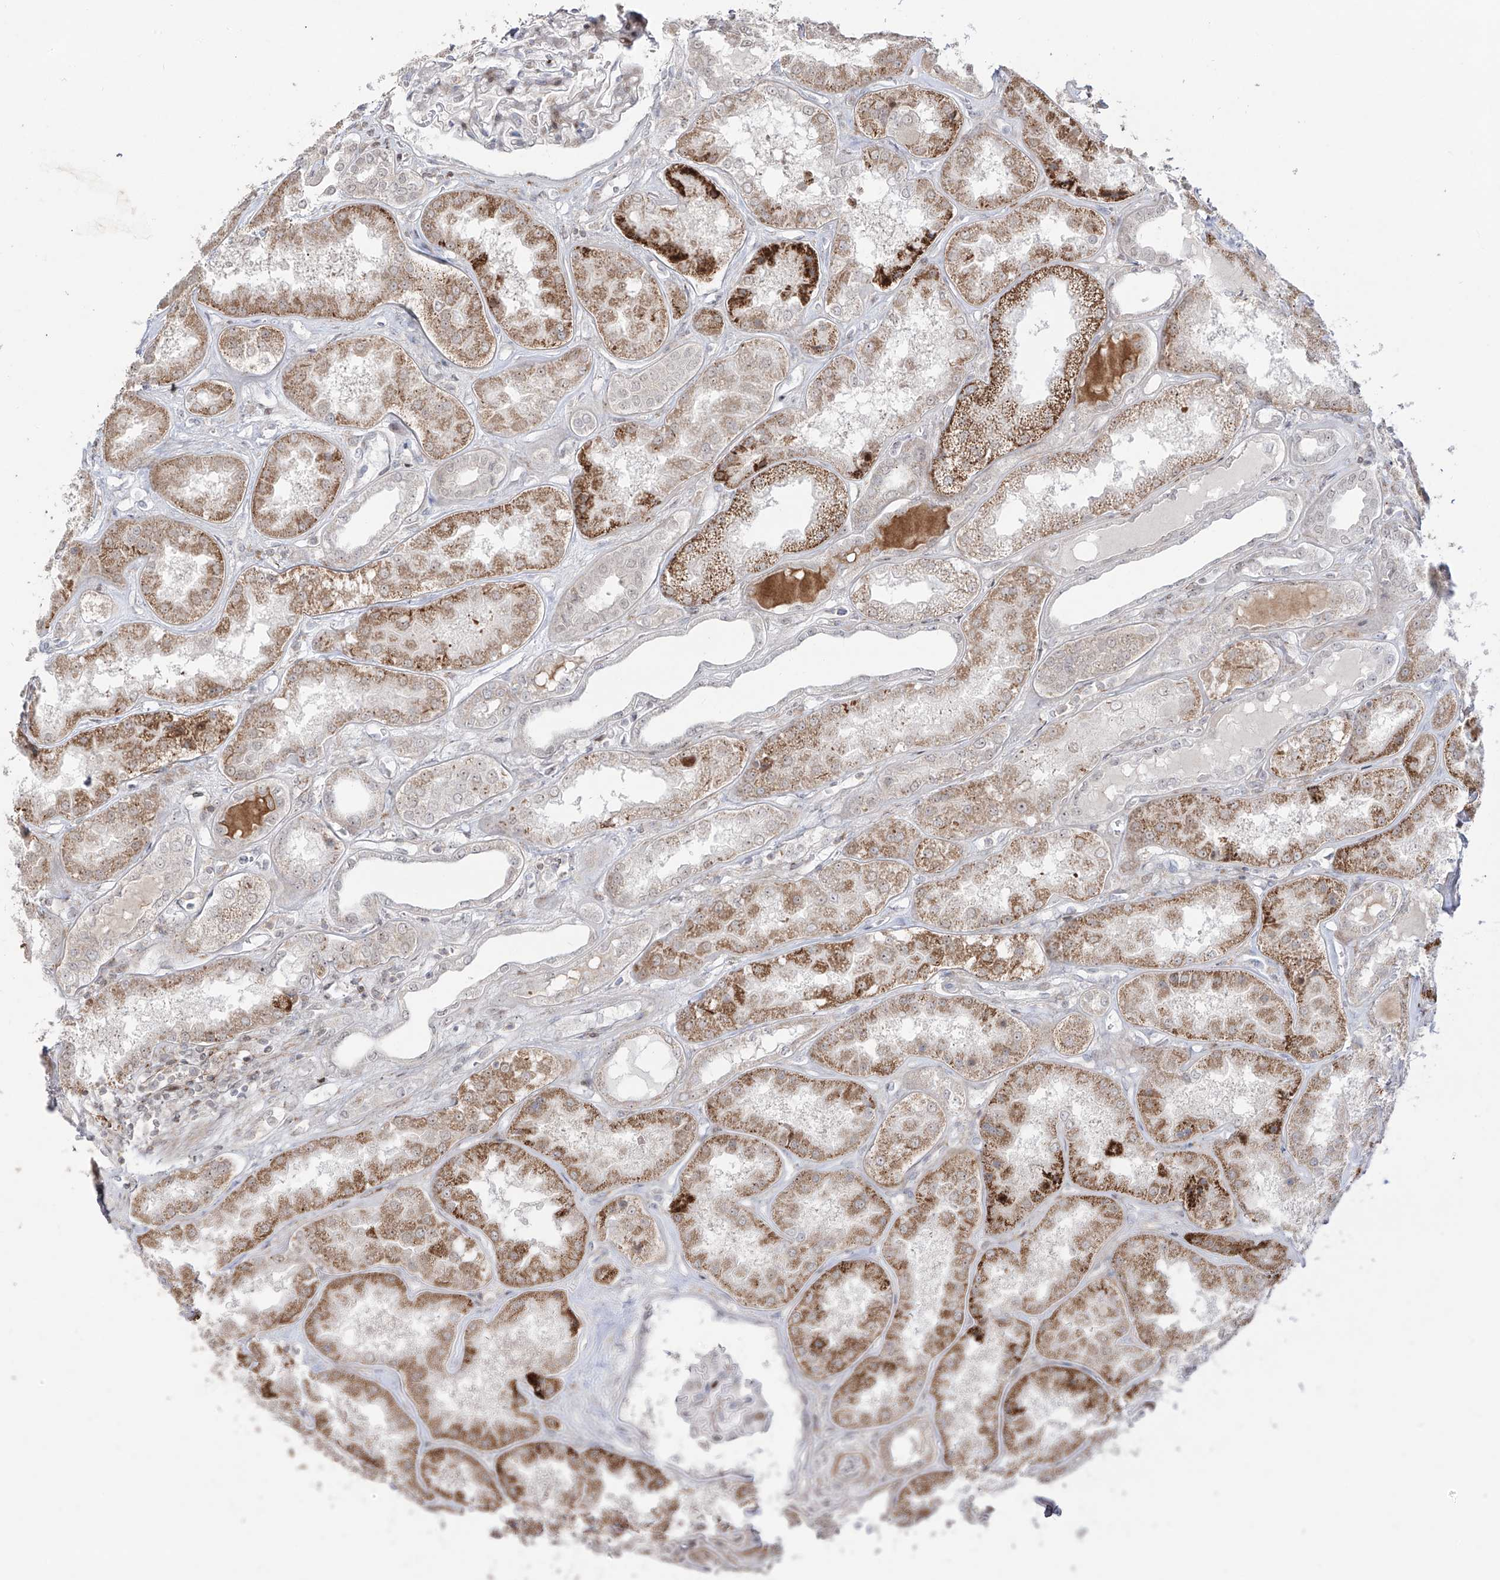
{"staining": {"intensity": "moderate", "quantity": "<25%", "location": "nuclear"}, "tissue": "kidney", "cell_type": "Cells in glomeruli", "image_type": "normal", "snomed": [{"axis": "morphology", "description": "Normal tissue, NOS"}, {"axis": "topography", "description": "Kidney"}], "caption": "This is an image of IHC staining of benign kidney, which shows moderate staining in the nuclear of cells in glomeruli.", "gene": "ZNF180", "patient": {"sex": "female", "age": 56}}